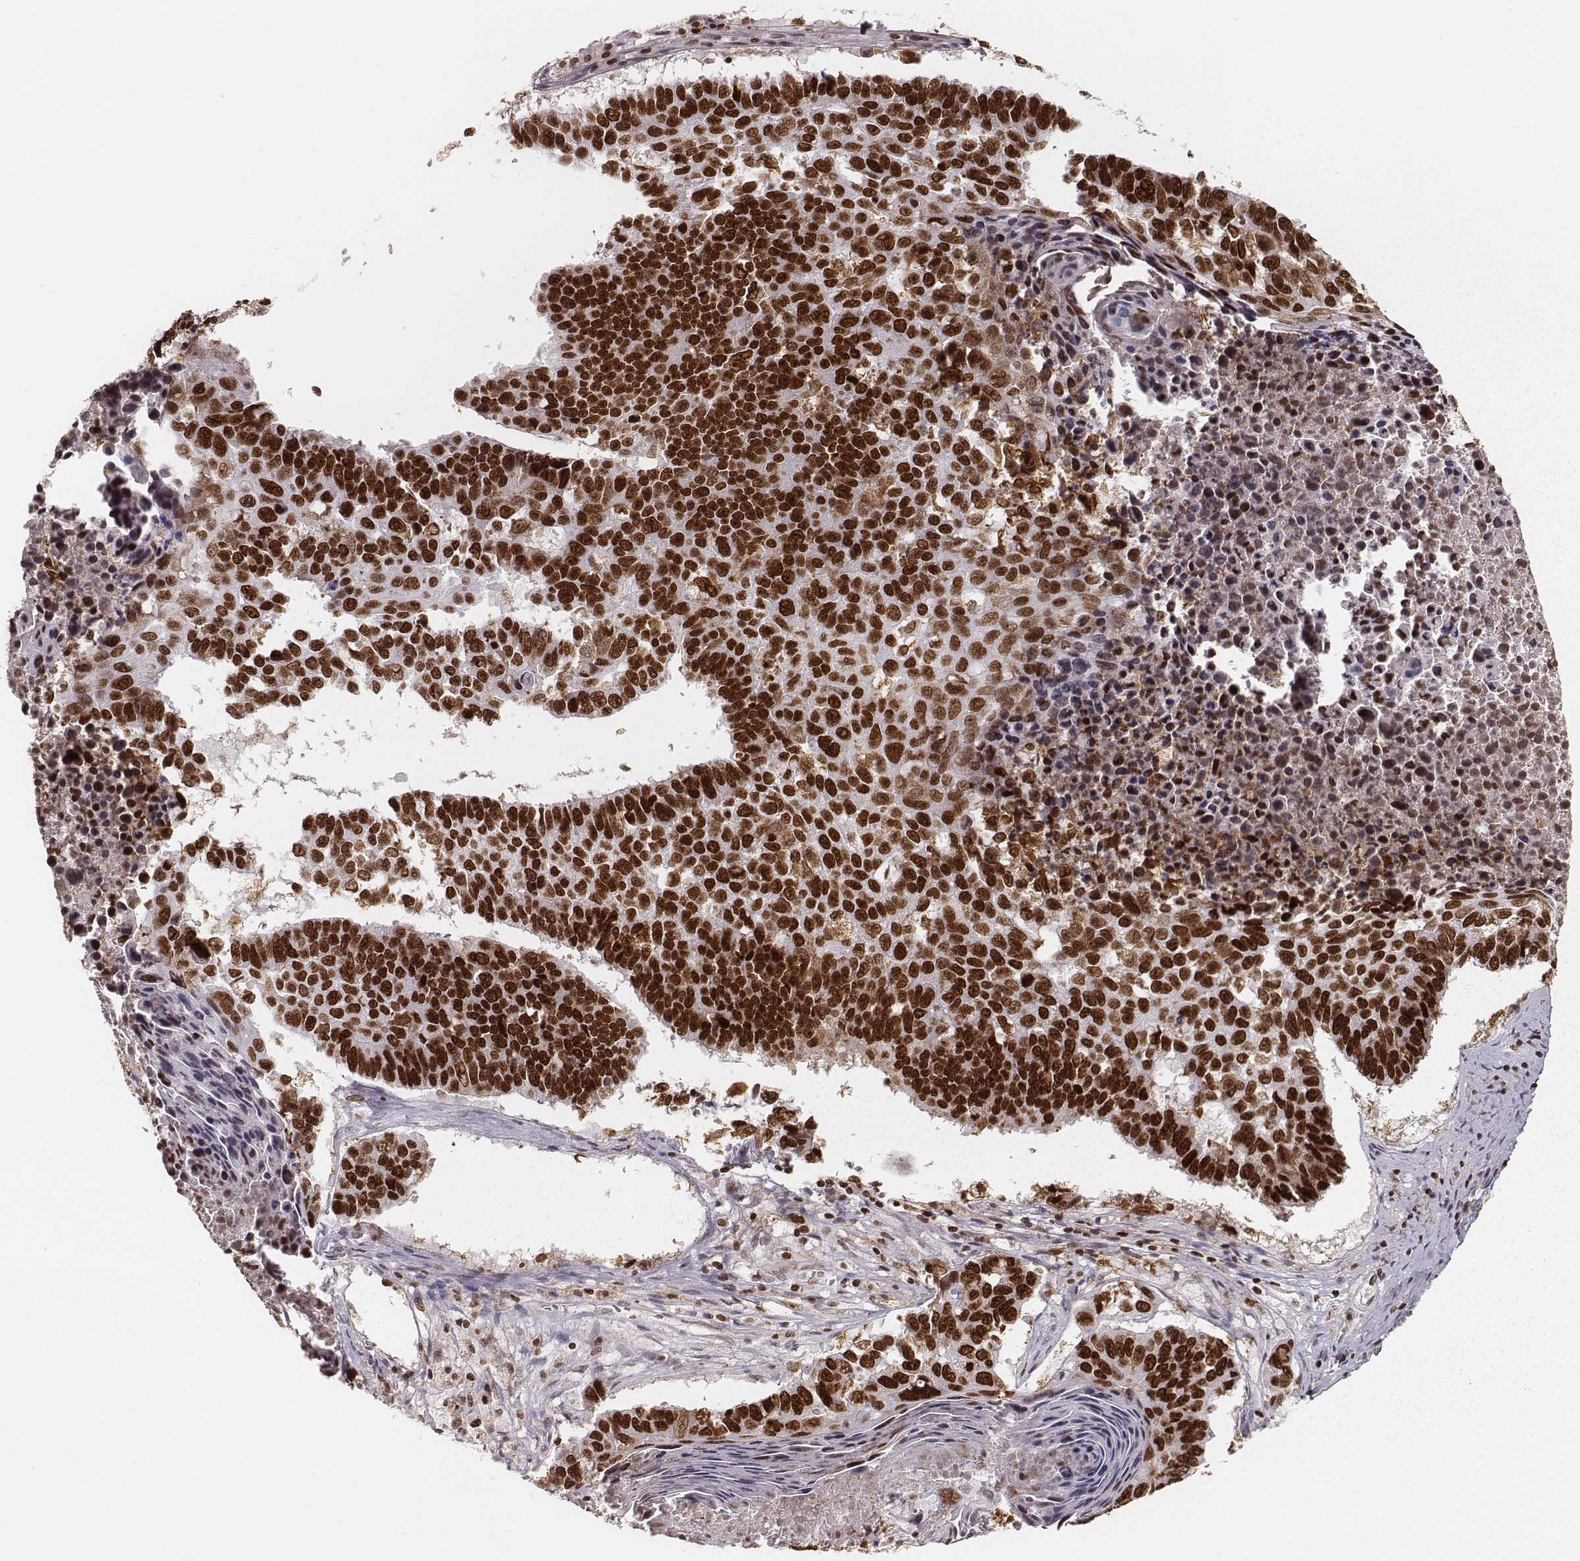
{"staining": {"intensity": "strong", "quantity": ">75%", "location": "nuclear"}, "tissue": "lung cancer", "cell_type": "Tumor cells", "image_type": "cancer", "snomed": [{"axis": "morphology", "description": "Squamous cell carcinoma, NOS"}, {"axis": "topography", "description": "Lung"}], "caption": "The photomicrograph shows a brown stain indicating the presence of a protein in the nuclear of tumor cells in lung squamous cell carcinoma.", "gene": "PARP1", "patient": {"sex": "male", "age": 73}}